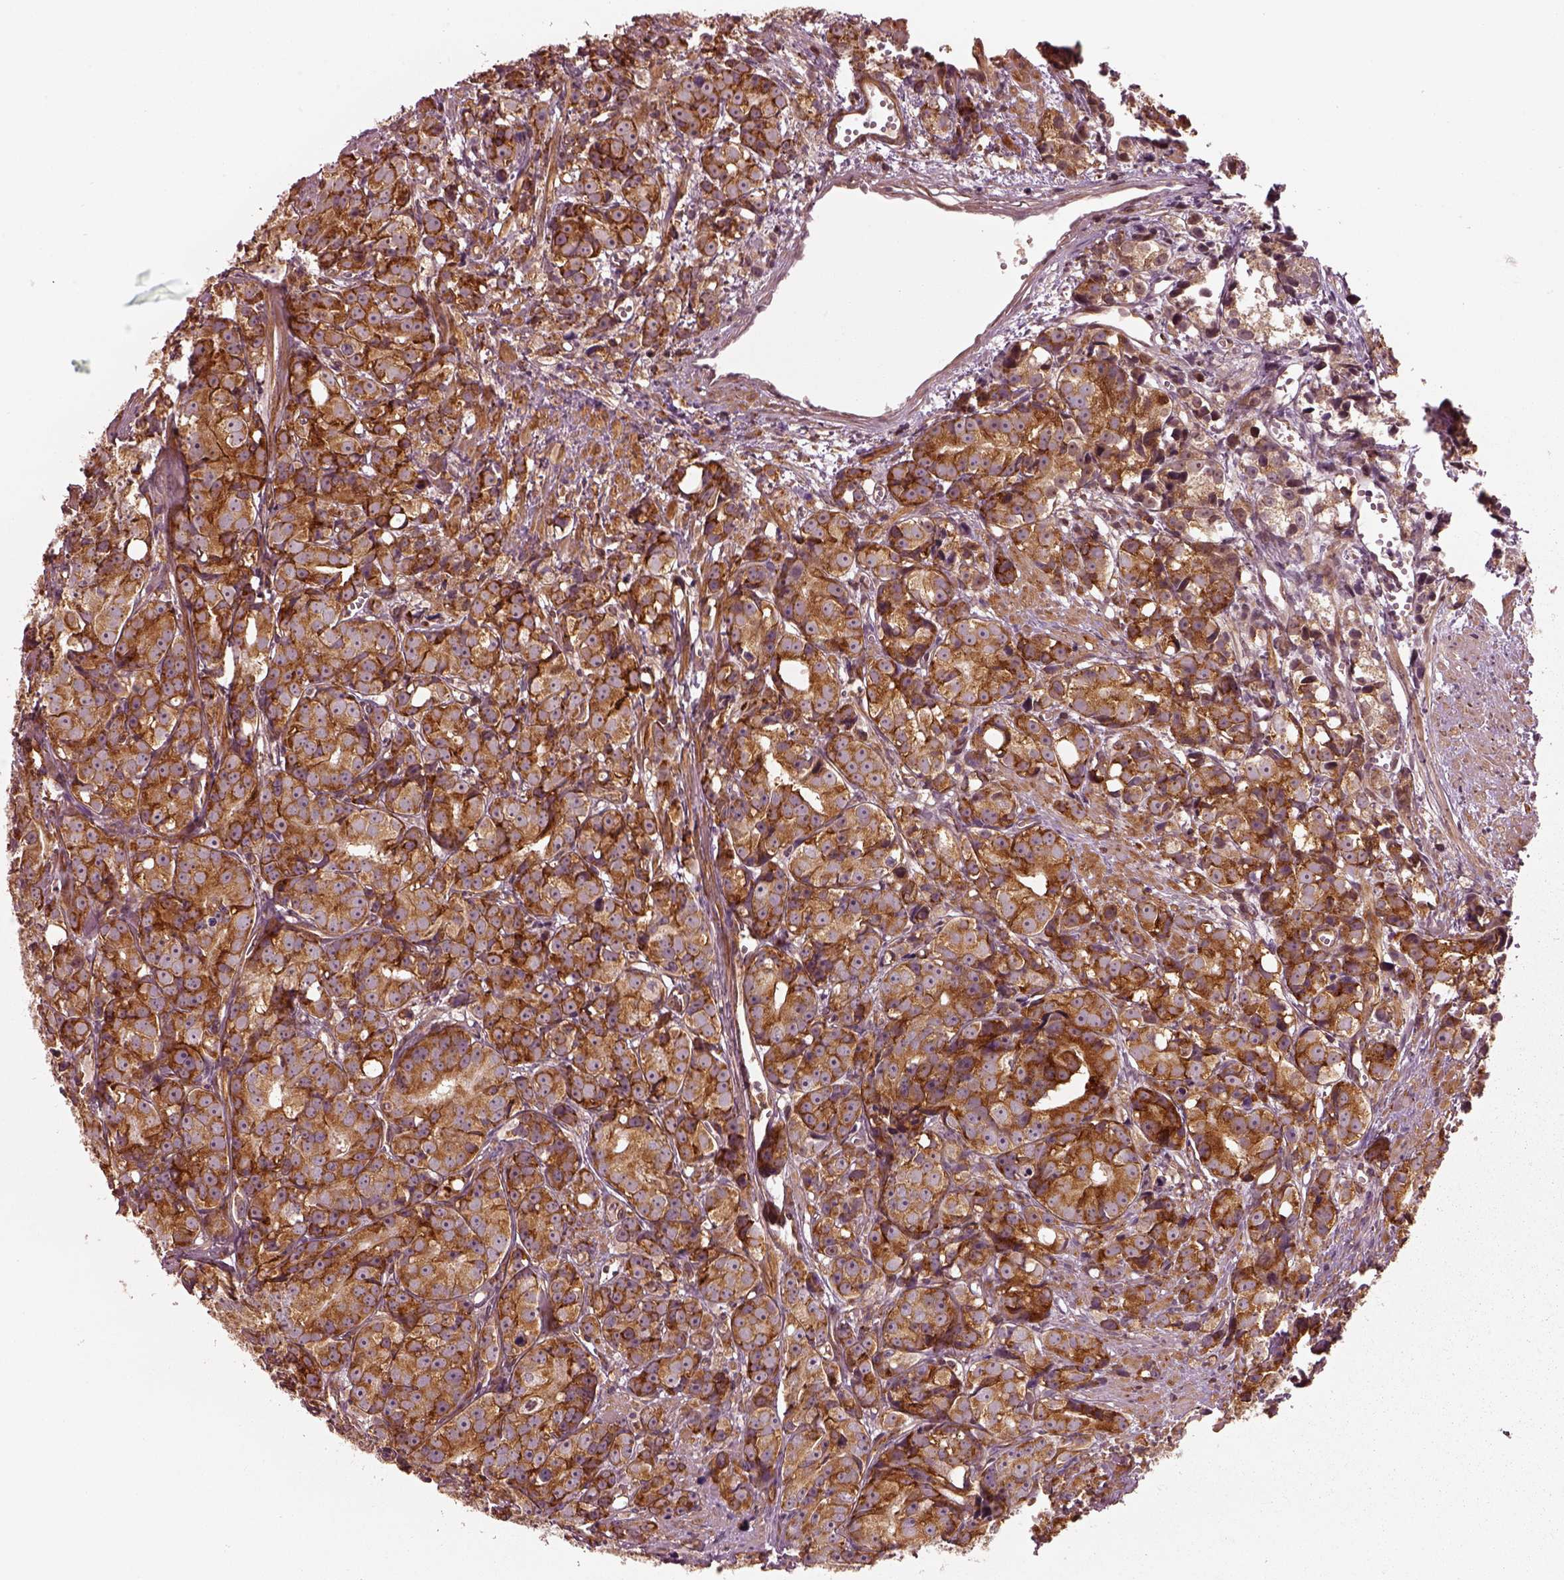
{"staining": {"intensity": "moderate", "quantity": ">75%", "location": "cytoplasmic/membranous"}, "tissue": "prostate cancer", "cell_type": "Tumor cells", "image_type": "cancer", "snomed": [{"axis": "morphology", "description": "Adenocarcinoma, High grade"}, {"axis": "topography", "description": "Prostate"}], "caption": "Protein expression analysis of human prostate cancer reveals moderate cytoplasmic/membranous staining in approximately >75% of tumor cells.", "gene": "LSM14A", "patient": {"sex": "male", "age": 77}}